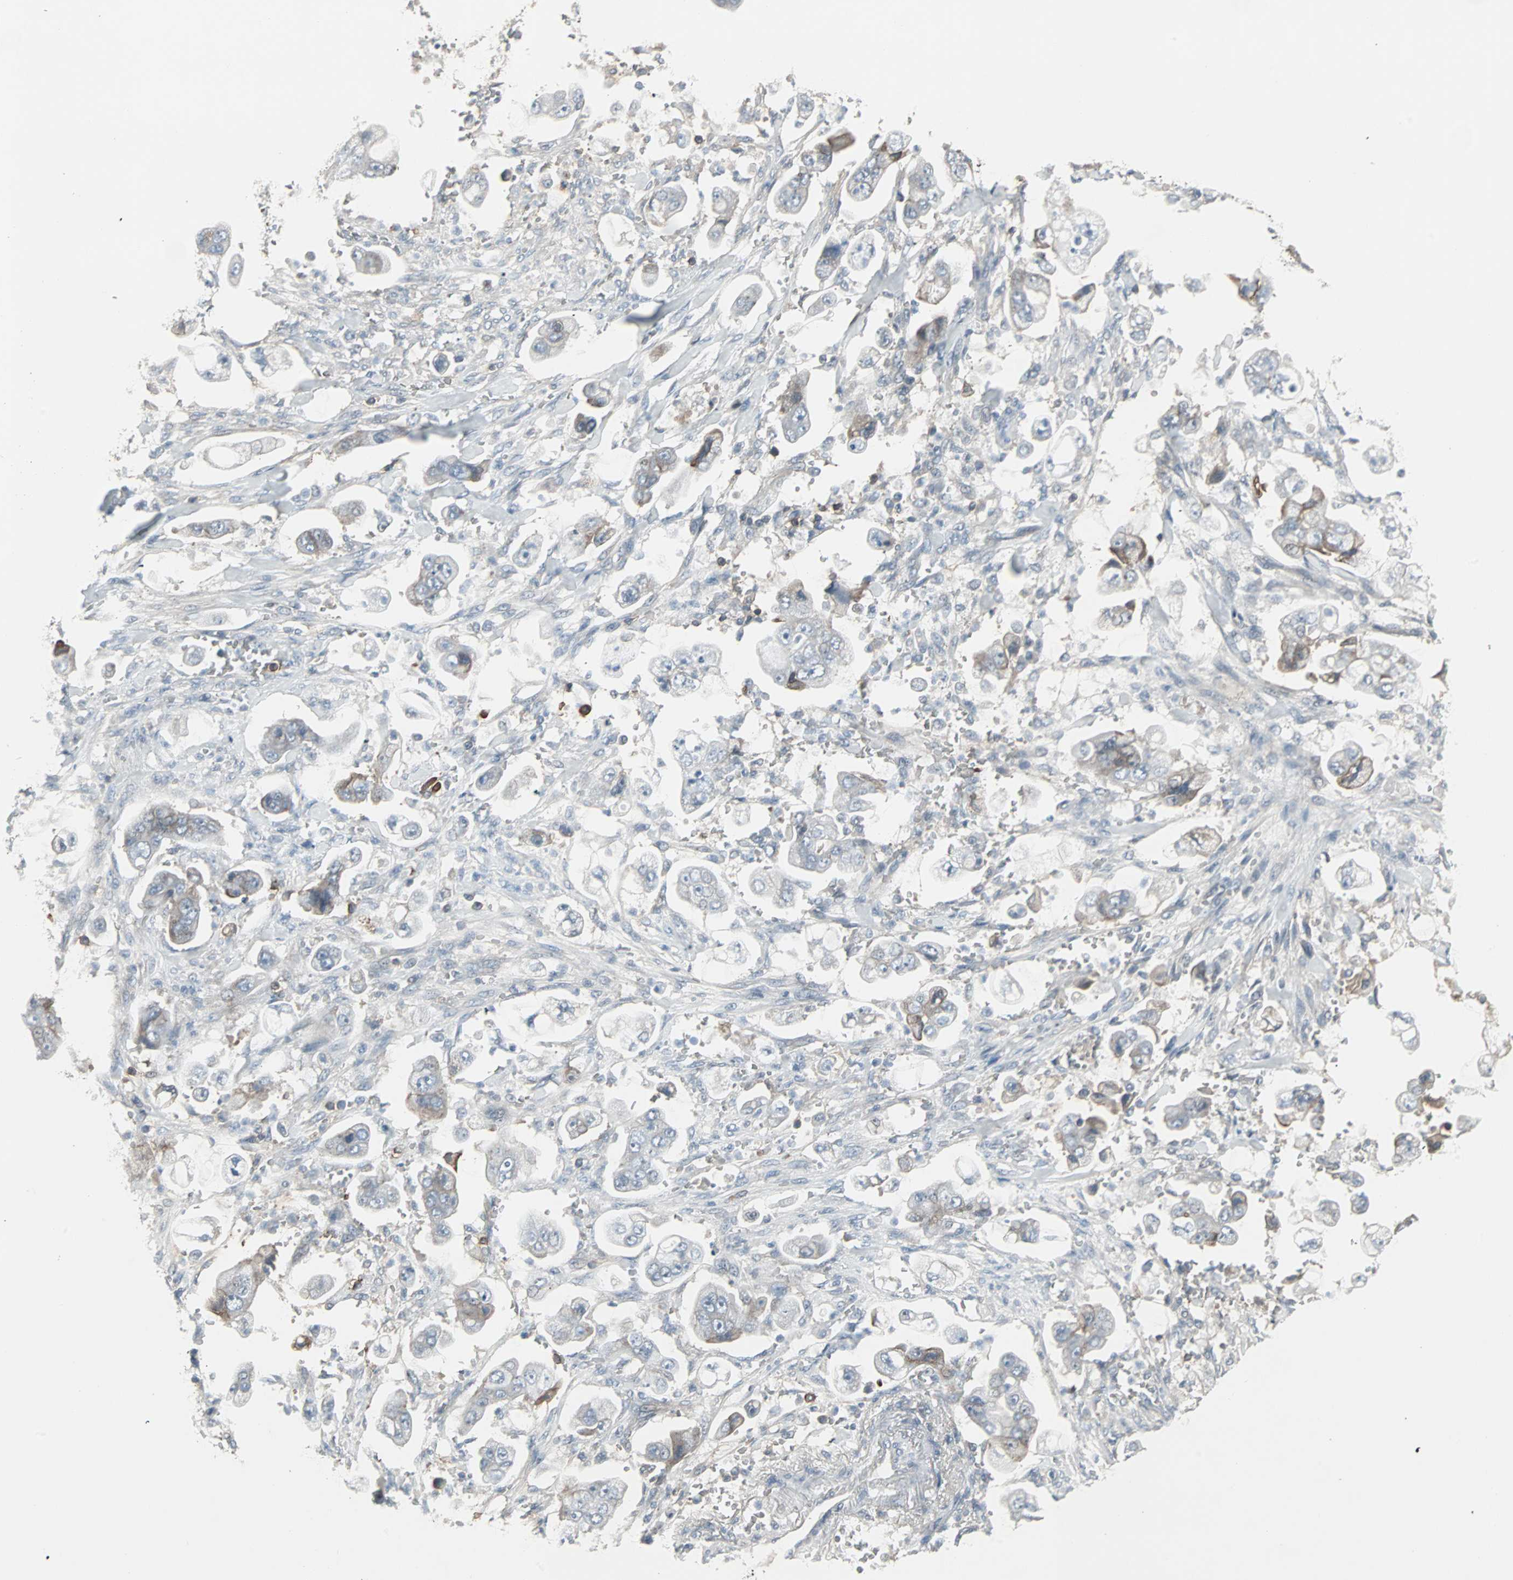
{"staining": {"intensity": "weak", "quantity": "<25%", "location": "cytoplasmic/membranous"}, "tissue": "stomach cancer", "cell_type": "Tumor cells", "image_type": "cancer", "snomed": [{"axis": "morphology", "description": "Adenocarcinoma, NOS"}, {"axis": "topography", "description": "Stomach"}], "caption": "Tumor cells are negative for protein expression in human adenocarcinoma (stomach). (Brightfield microscopy of DAB IHC at high magnification).", "gene": "ZSCAN32", "patient": {"sex": "male", "age": 62}}